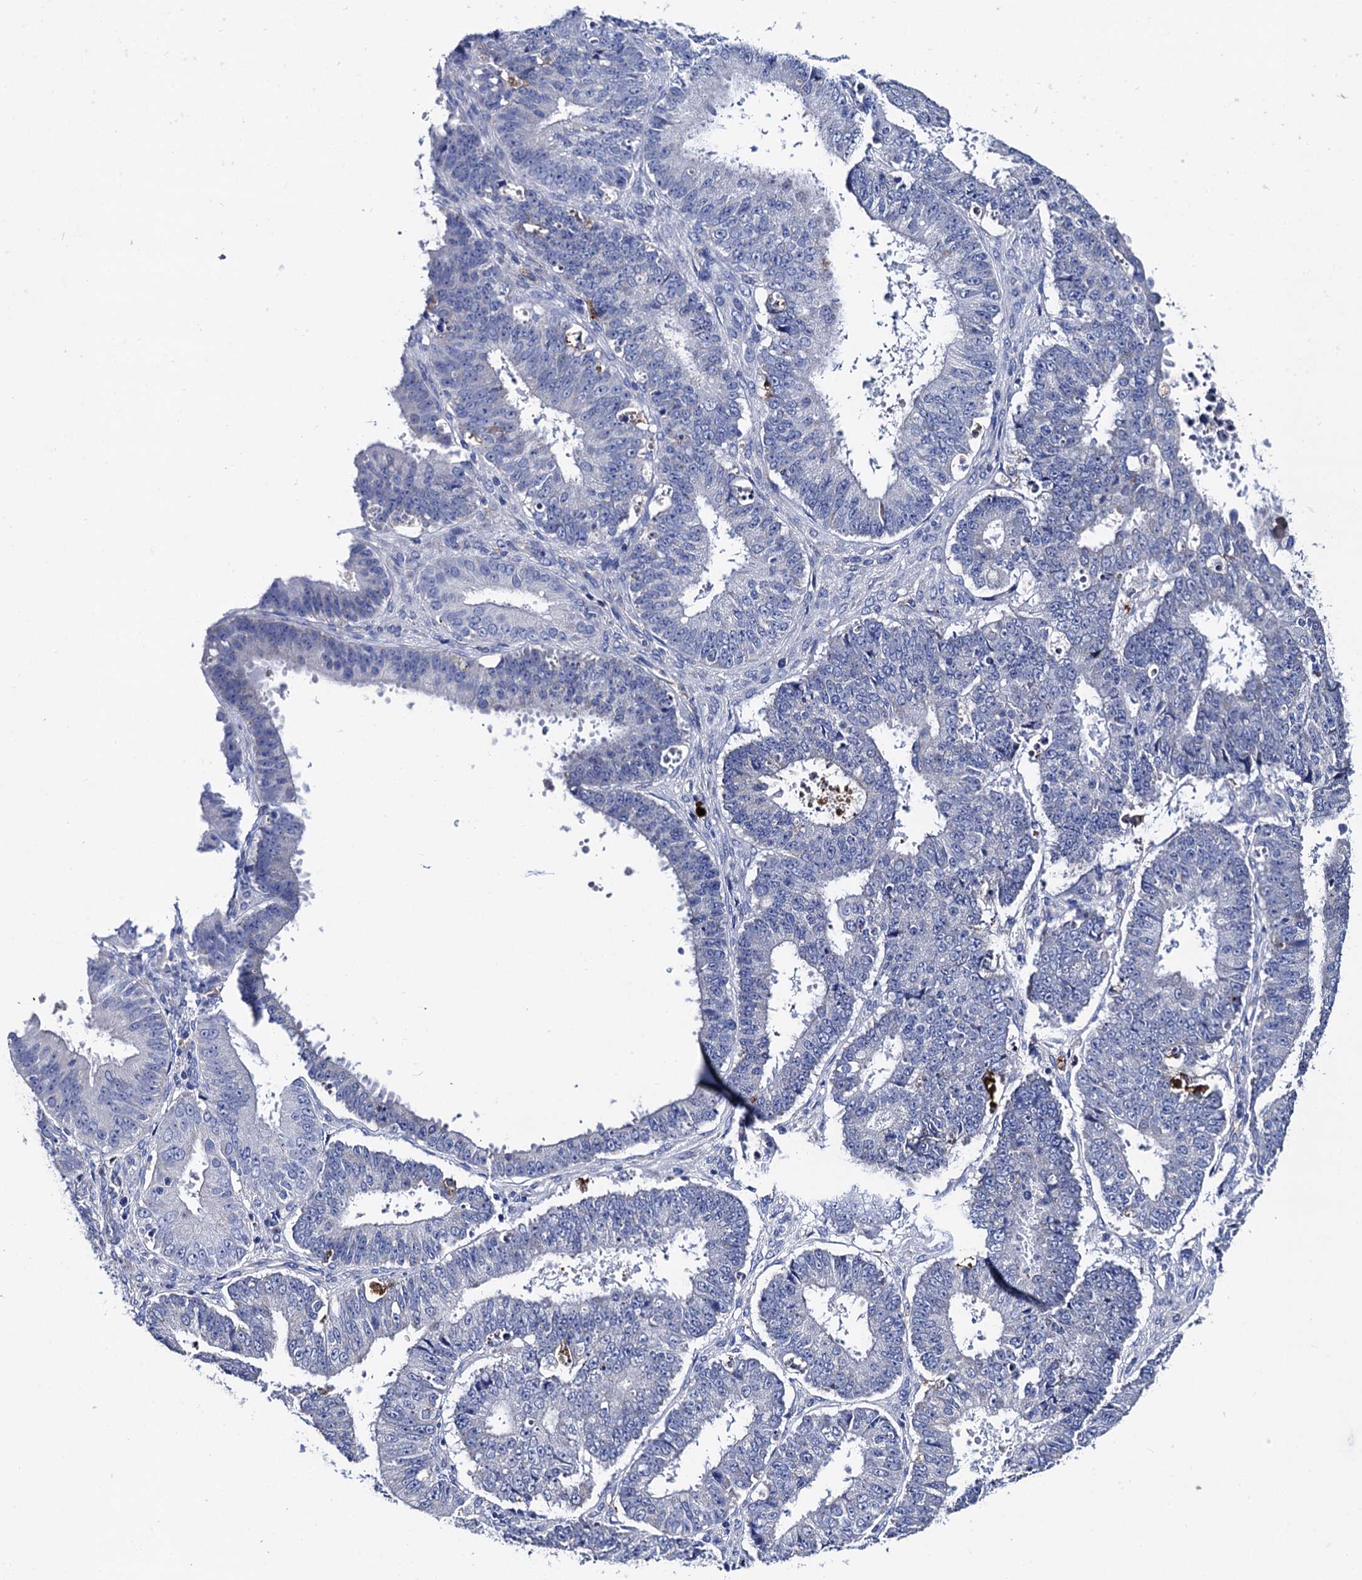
{"staining": {"intensity": "negative", "quantity": "none", "location": "none"}, "tissue": "ovarian cancer", "cell_type": "Tumor cells", "image_type": "cancer", "snomed": [{"axis": "morphology", "description": "Carcinoma, endometroid"}, {"axis": "topography", "description": "Appendix"}, {"axis": "topography", "description": "Ovary"}], "caption": "Immunohistochemical staining of human endometroid carcinoma (ovarian) reveals no significant staining in tumor cells.", "gene": "FREM3", "patient": {"sex": "female", "age": 42}}